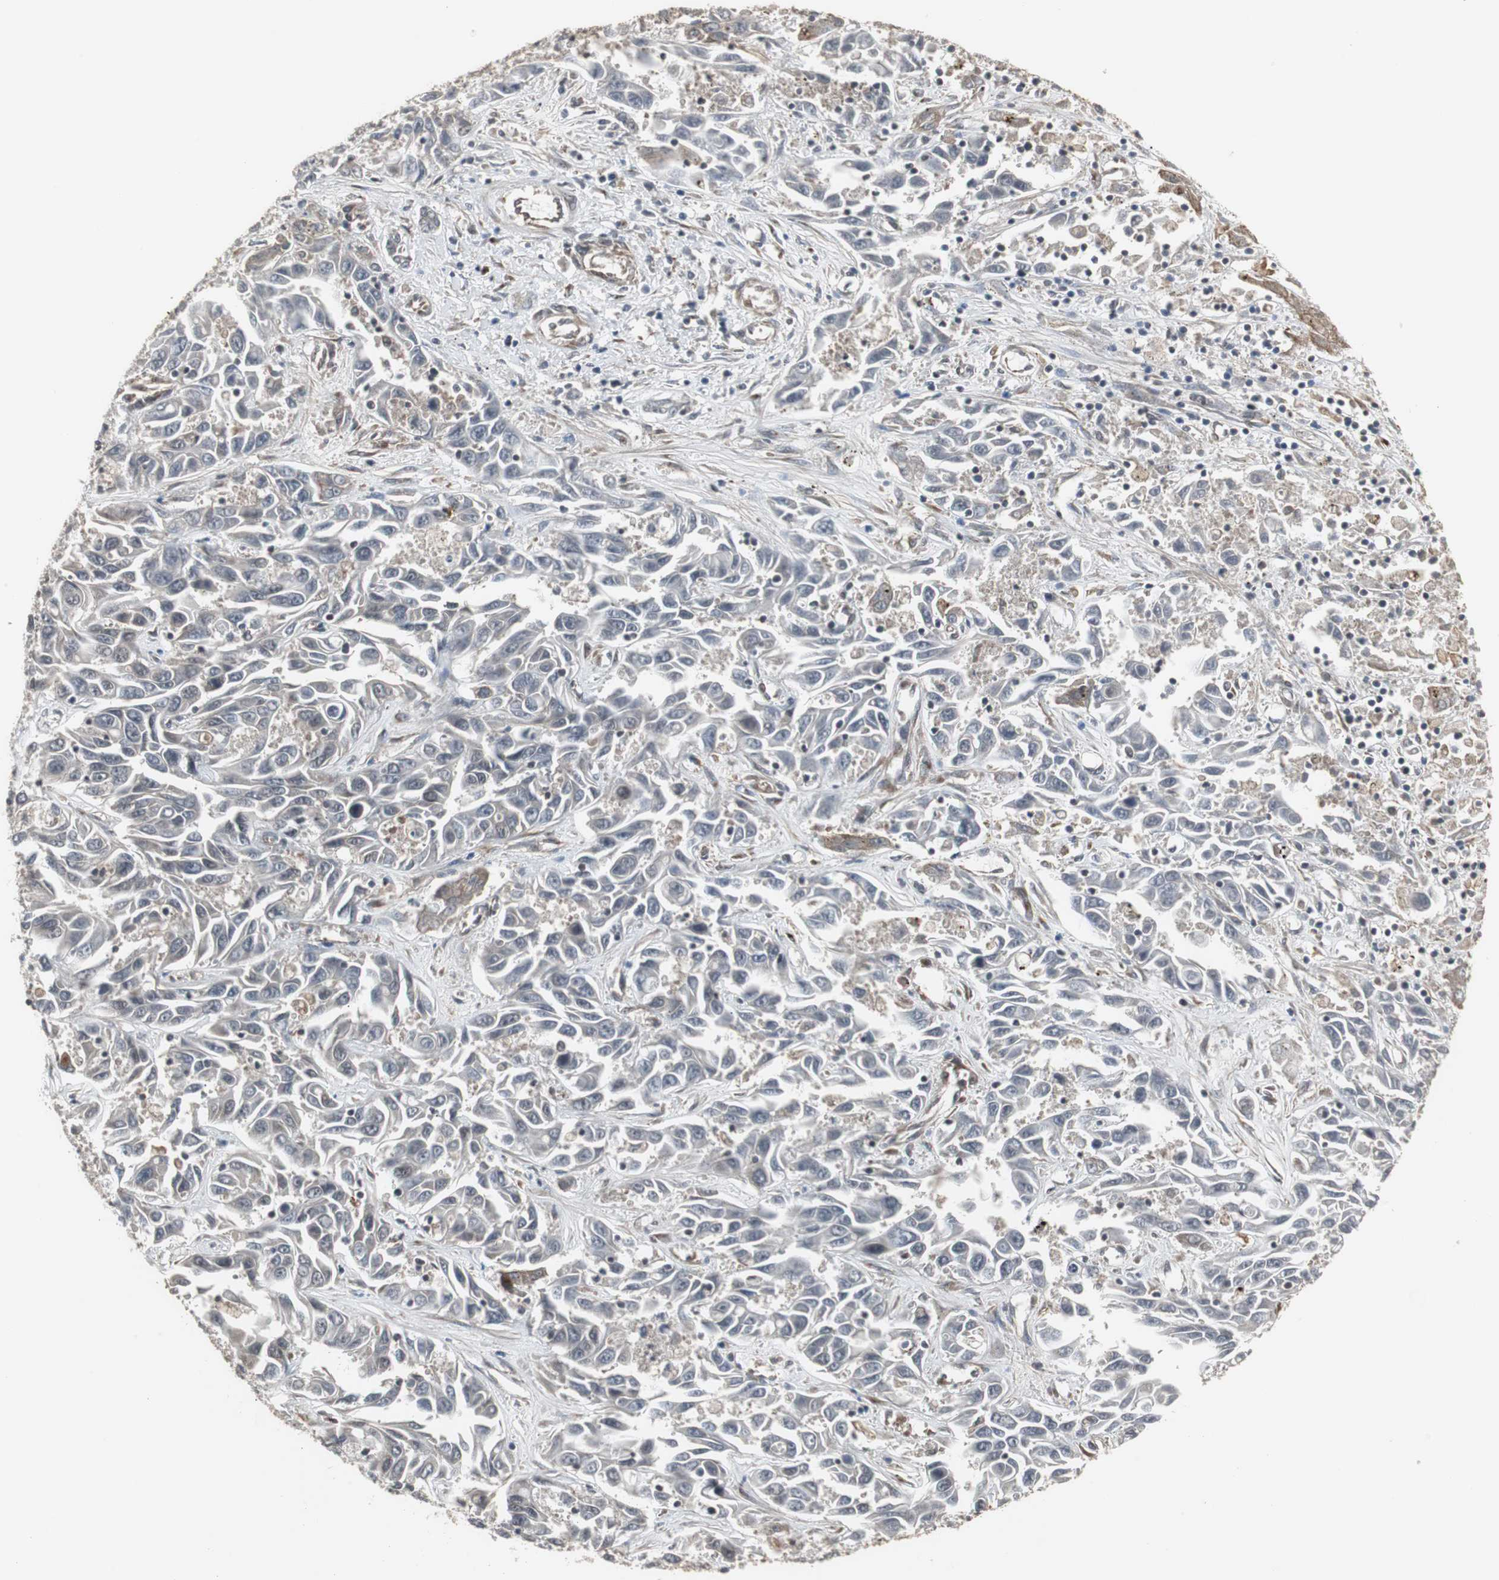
{"staining": {"intensity": "weak", "quantity": "25%-75%", "location": "cytoplasmic/membranous"}, "tissue": "liver cancer", "cell_type": "Tumor cells", "image_type": "cancer", "snomed": [{"axis": "morphology", "description": "Cholangiocarcinoma"}, {"axis": "topography", "description": "Liver"}], "caption": "Weak cytoplasmic/membranous staining for a protein is present in about 25%-75% of tumor cells of liver cancer using IHC.", "gene": "ATP2B2", "patient": {"sex": "female", "age": 52}}